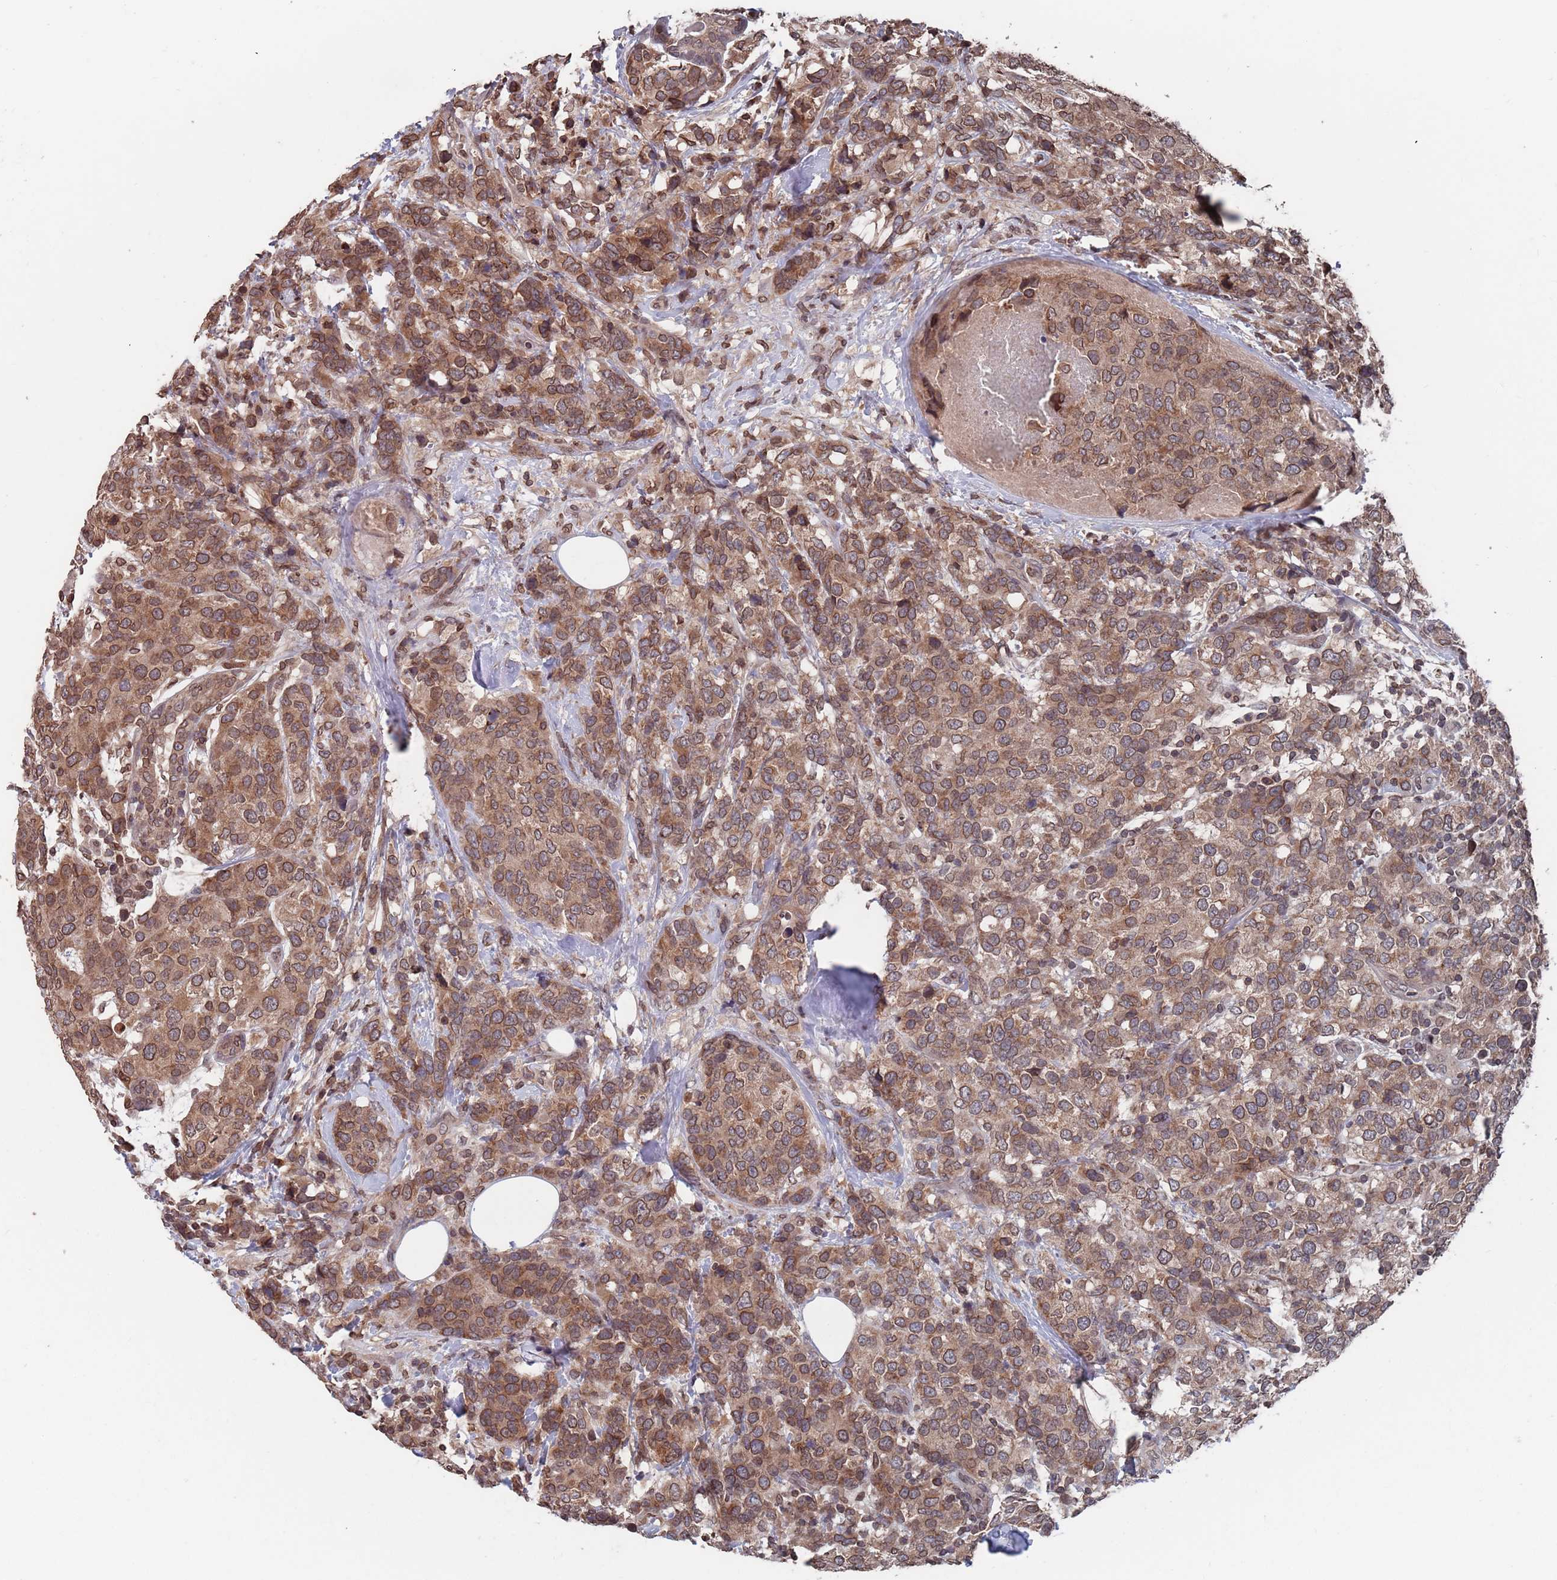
{"staining": {"intensity": "moderate", "quantity": ">75%", "location": "cytoplasmic/membranous,nuclear"}, "tissue": "breast cancer", "cell_type": "Tumor cells", "image_type": "cancer", "snomed": [{"axis": "morphology", "description": "Lobular carcinoma"}, {"axis": "topography", "description": "Breast"}], "caption": "Protein expression analysis of breast cancer exhibits moderate cytoplasmic/membranous and nuclear positivity in about >75% of tumor cells.", "gene": "SDHAF3", "patient": {"sex": "female", "age": 59}}